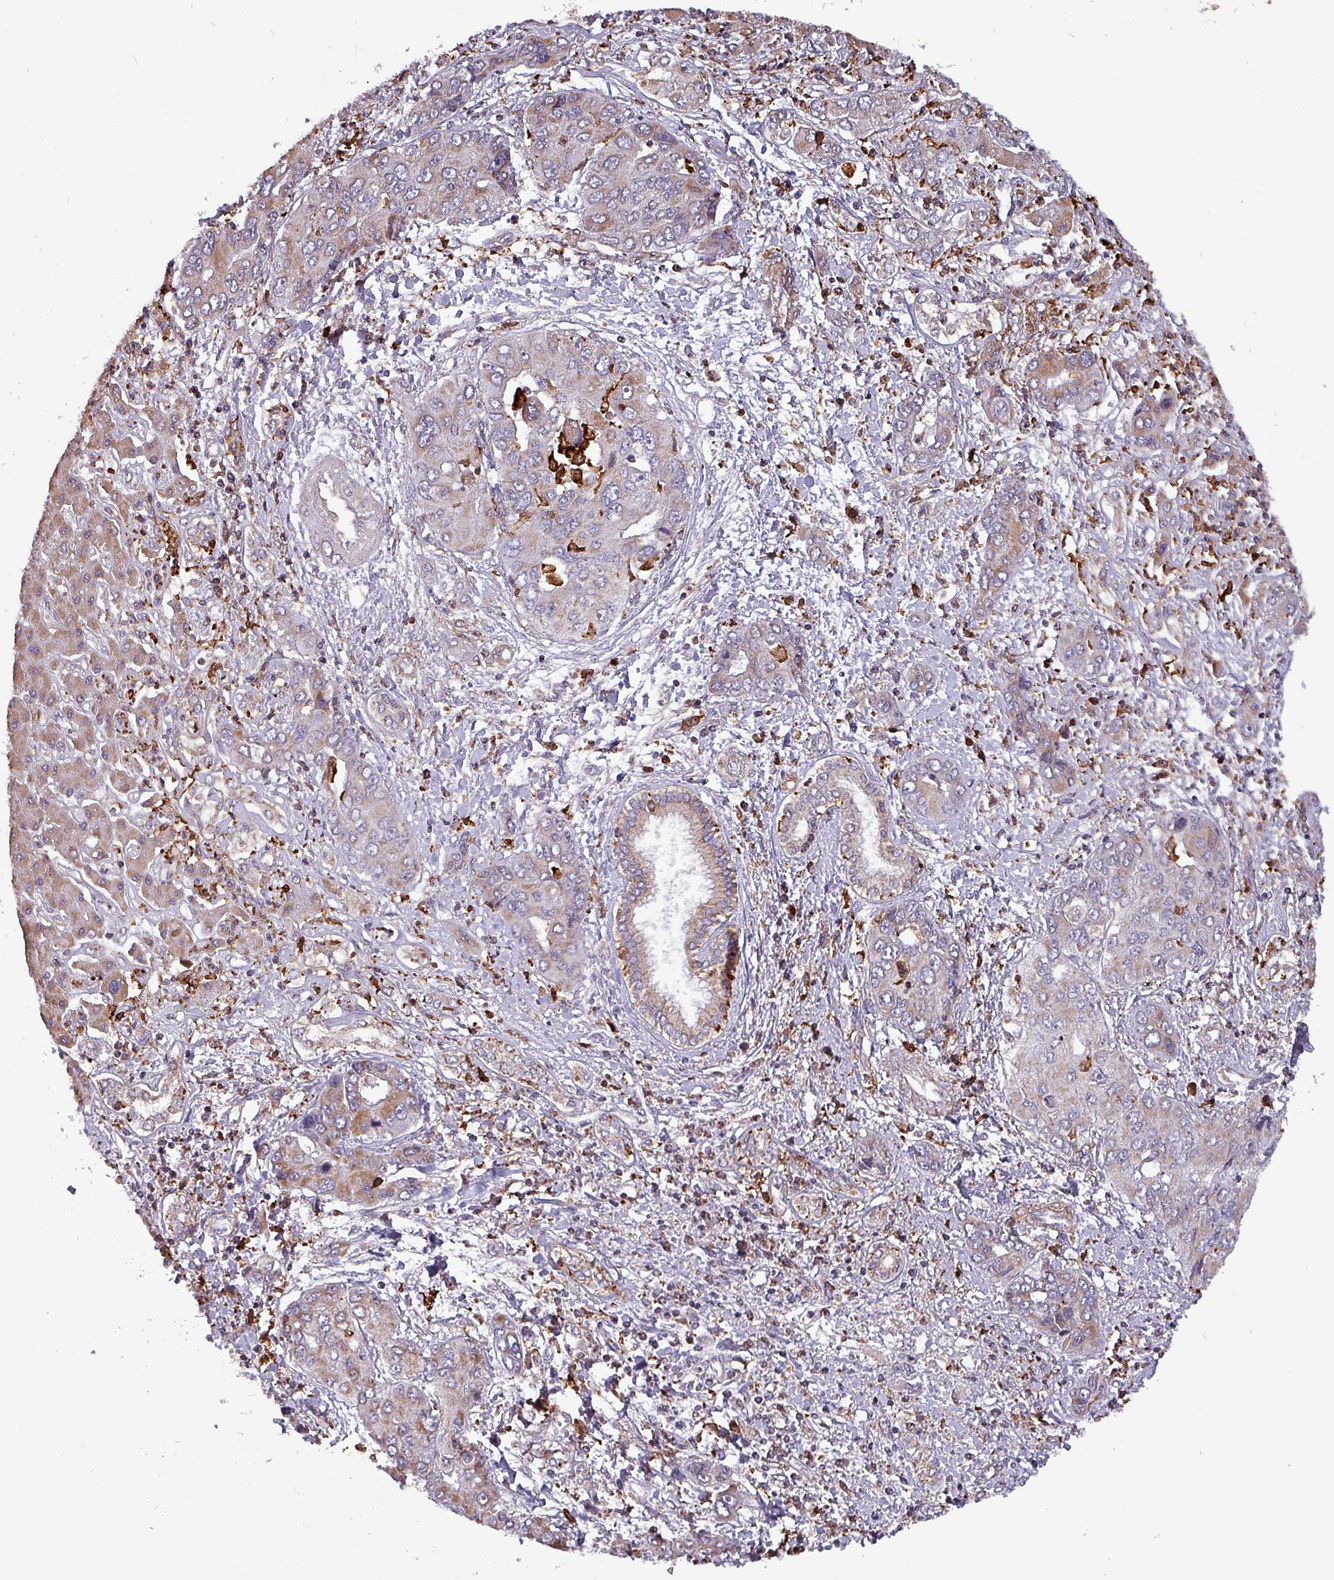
{"staining": {"intensity": "weak", "quantity": "25%-75%", "location": "cytoplasmic/membranous"}, "tissue": "liver cancer", "cell_type": "Tumor cells", "image_type": "cancer", "snomed": [{"axis": "morphology", "description": "Cholangiocarcinoma"}, {"axis": "topography", "description": "Liver"}], "caption": "Immunohistochemical staining of human liver cholangiocarcinoma reveals low levels of weak cytoplasmic/membranous protein staining in approximately 25%-75% of tumor cells.", "gene": "SCIN", "patient": {"sex": "male", "age": 67}}